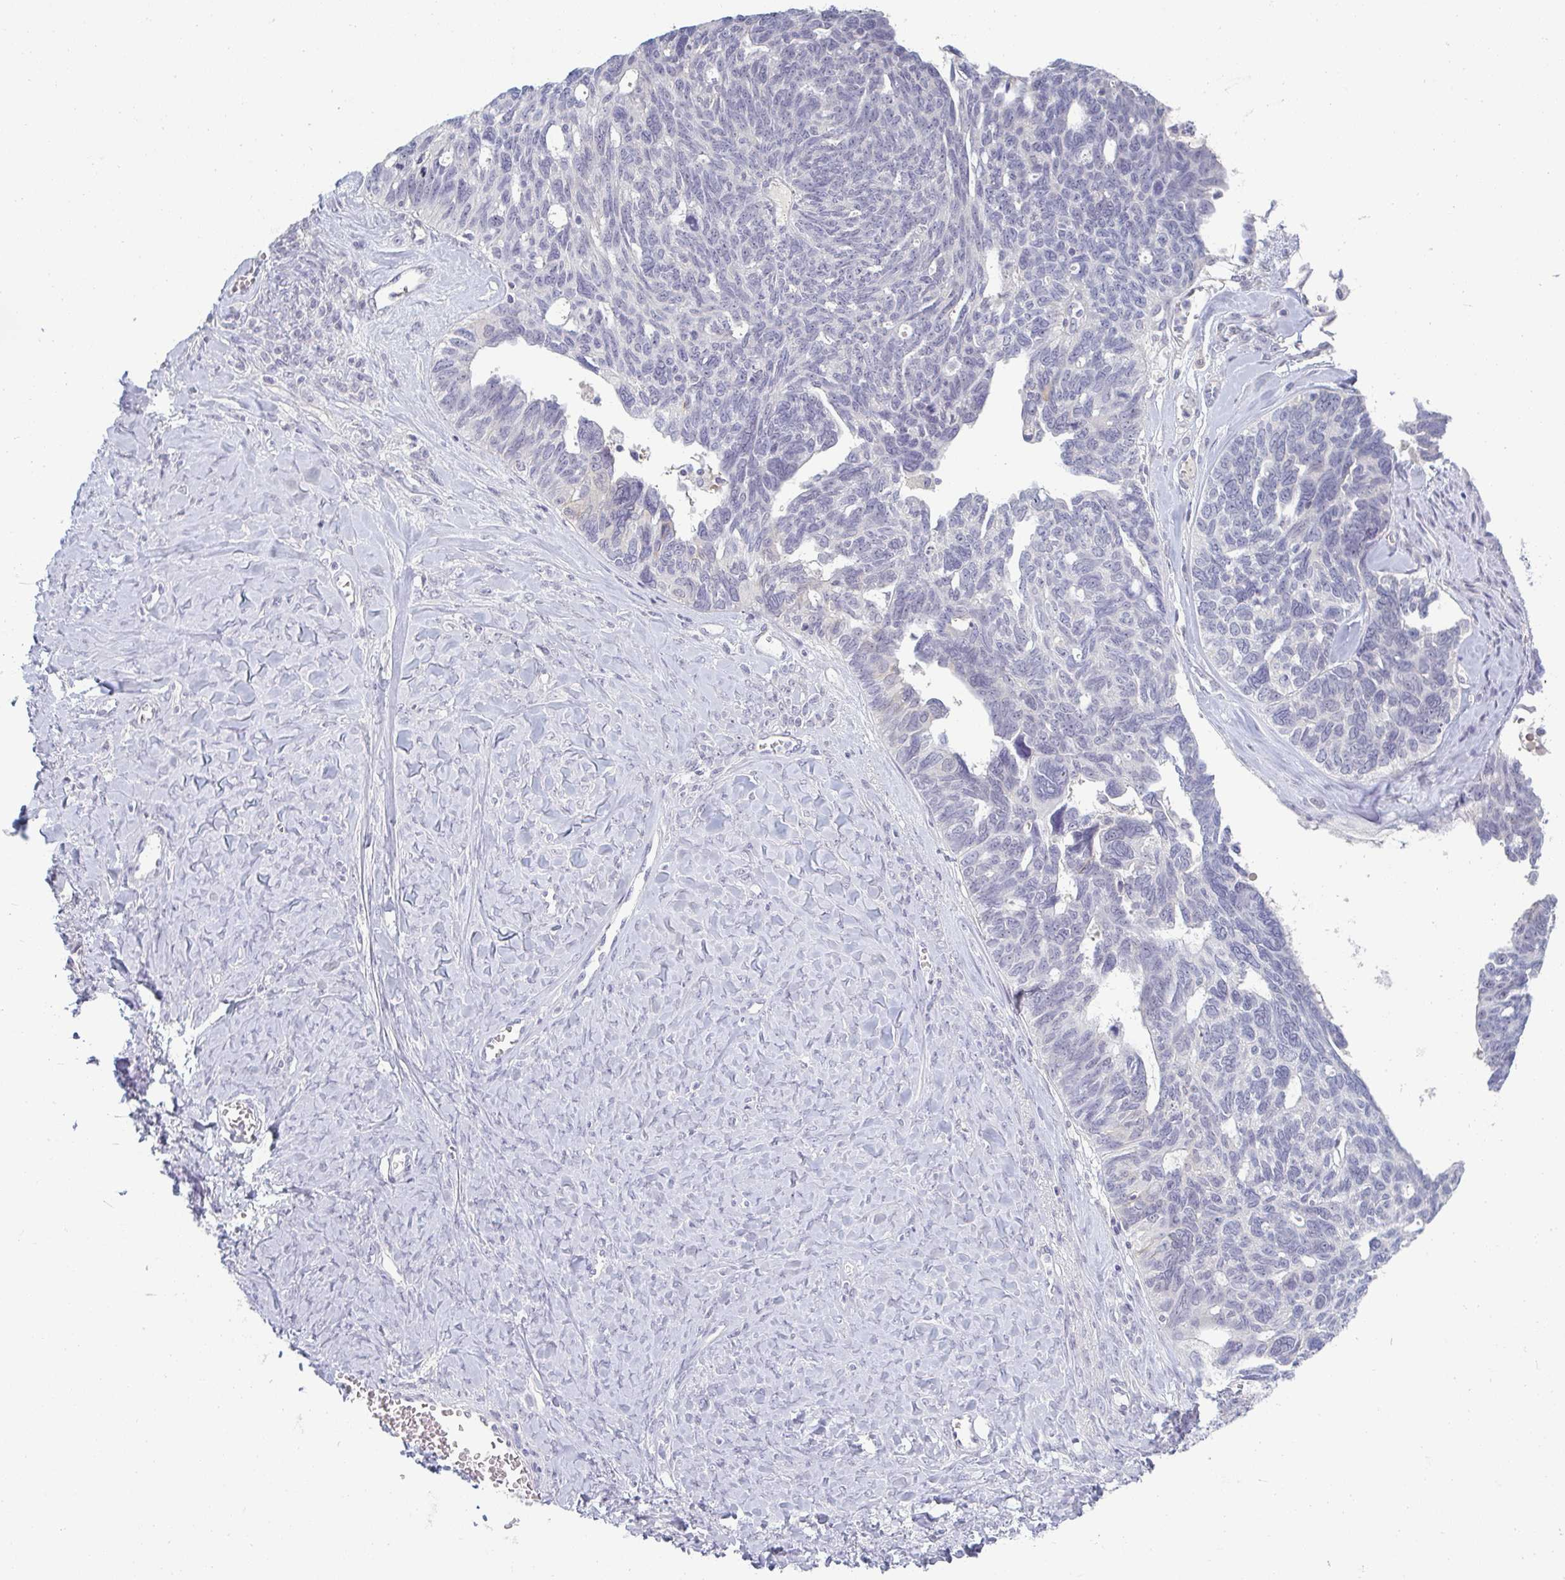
{"staining": {"intensity": "negative", "quantity": "none", "location": "none"}, "tissue": "ovarian cancer", "cell_type": "Tumor cells", "image_type": "cancer", "snomed": [{"axis": "morphology", "description": "Cystadenocarcinoma, serous, NOS"}, {"axis": "topography", "description": "Ovary"}], "caption": "This is an immunohistochemistry (IHC) photomicrograph of ovarian serous cystadenocarcinoma. There is no staining in tumor cells.", "gene": "PPFIA4", "patient": {"sex": "female", "age": 79}}